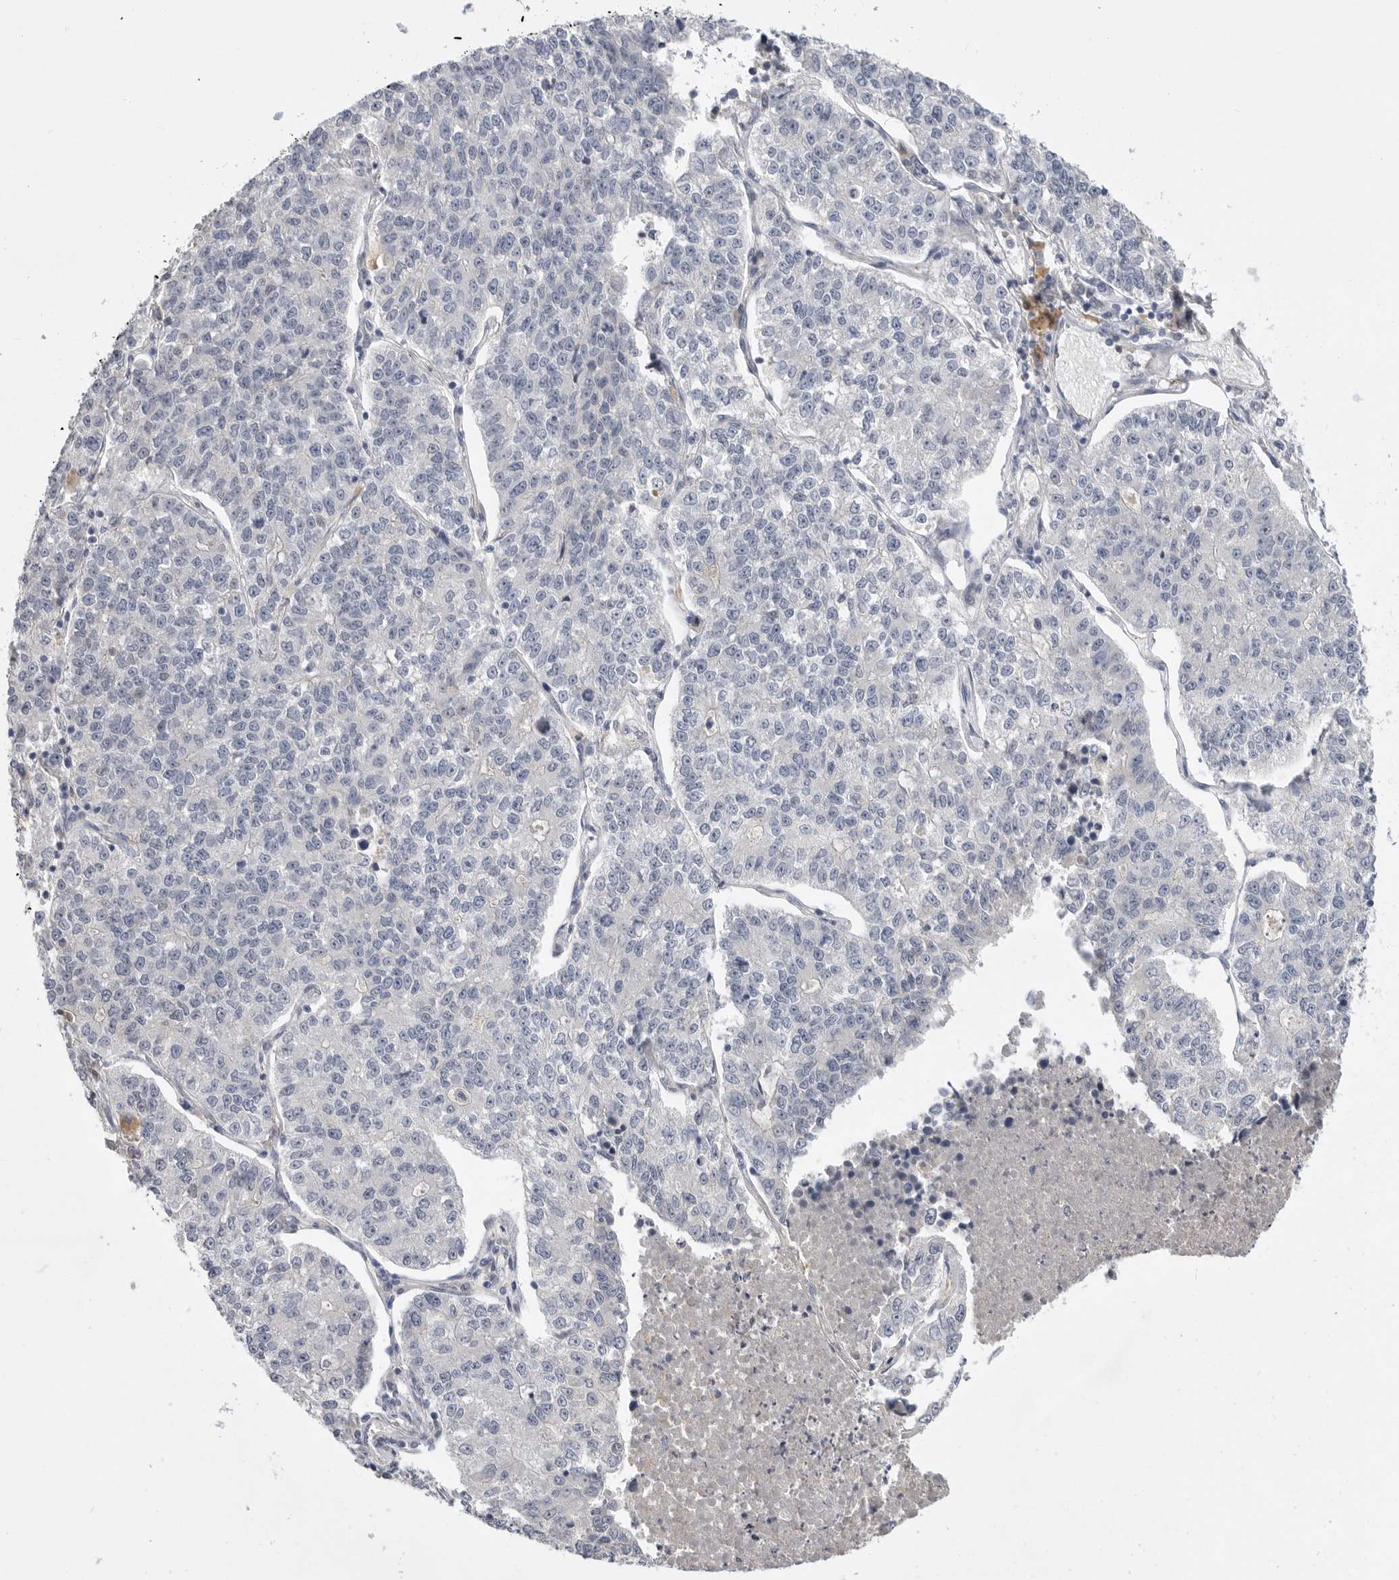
{"staining": {"intensity": "negative", "quantity": "none", "location": "none"}, "tissue": "lung cancer", "cell_type": "Tumor cells", "image_type": "cancer", "snomed": [{"axis": "morphology", "description": "Adenocarcinoma, NOS"}, {"axis": "topography", "description": "Lung"}], "caption": "Immunohistochemistry of human lung cancer (adenocarcinoma) reveals no positivity in tumor cells.", "gene": "ITGAD", "patient": {"sex": "male", "age": 49}}